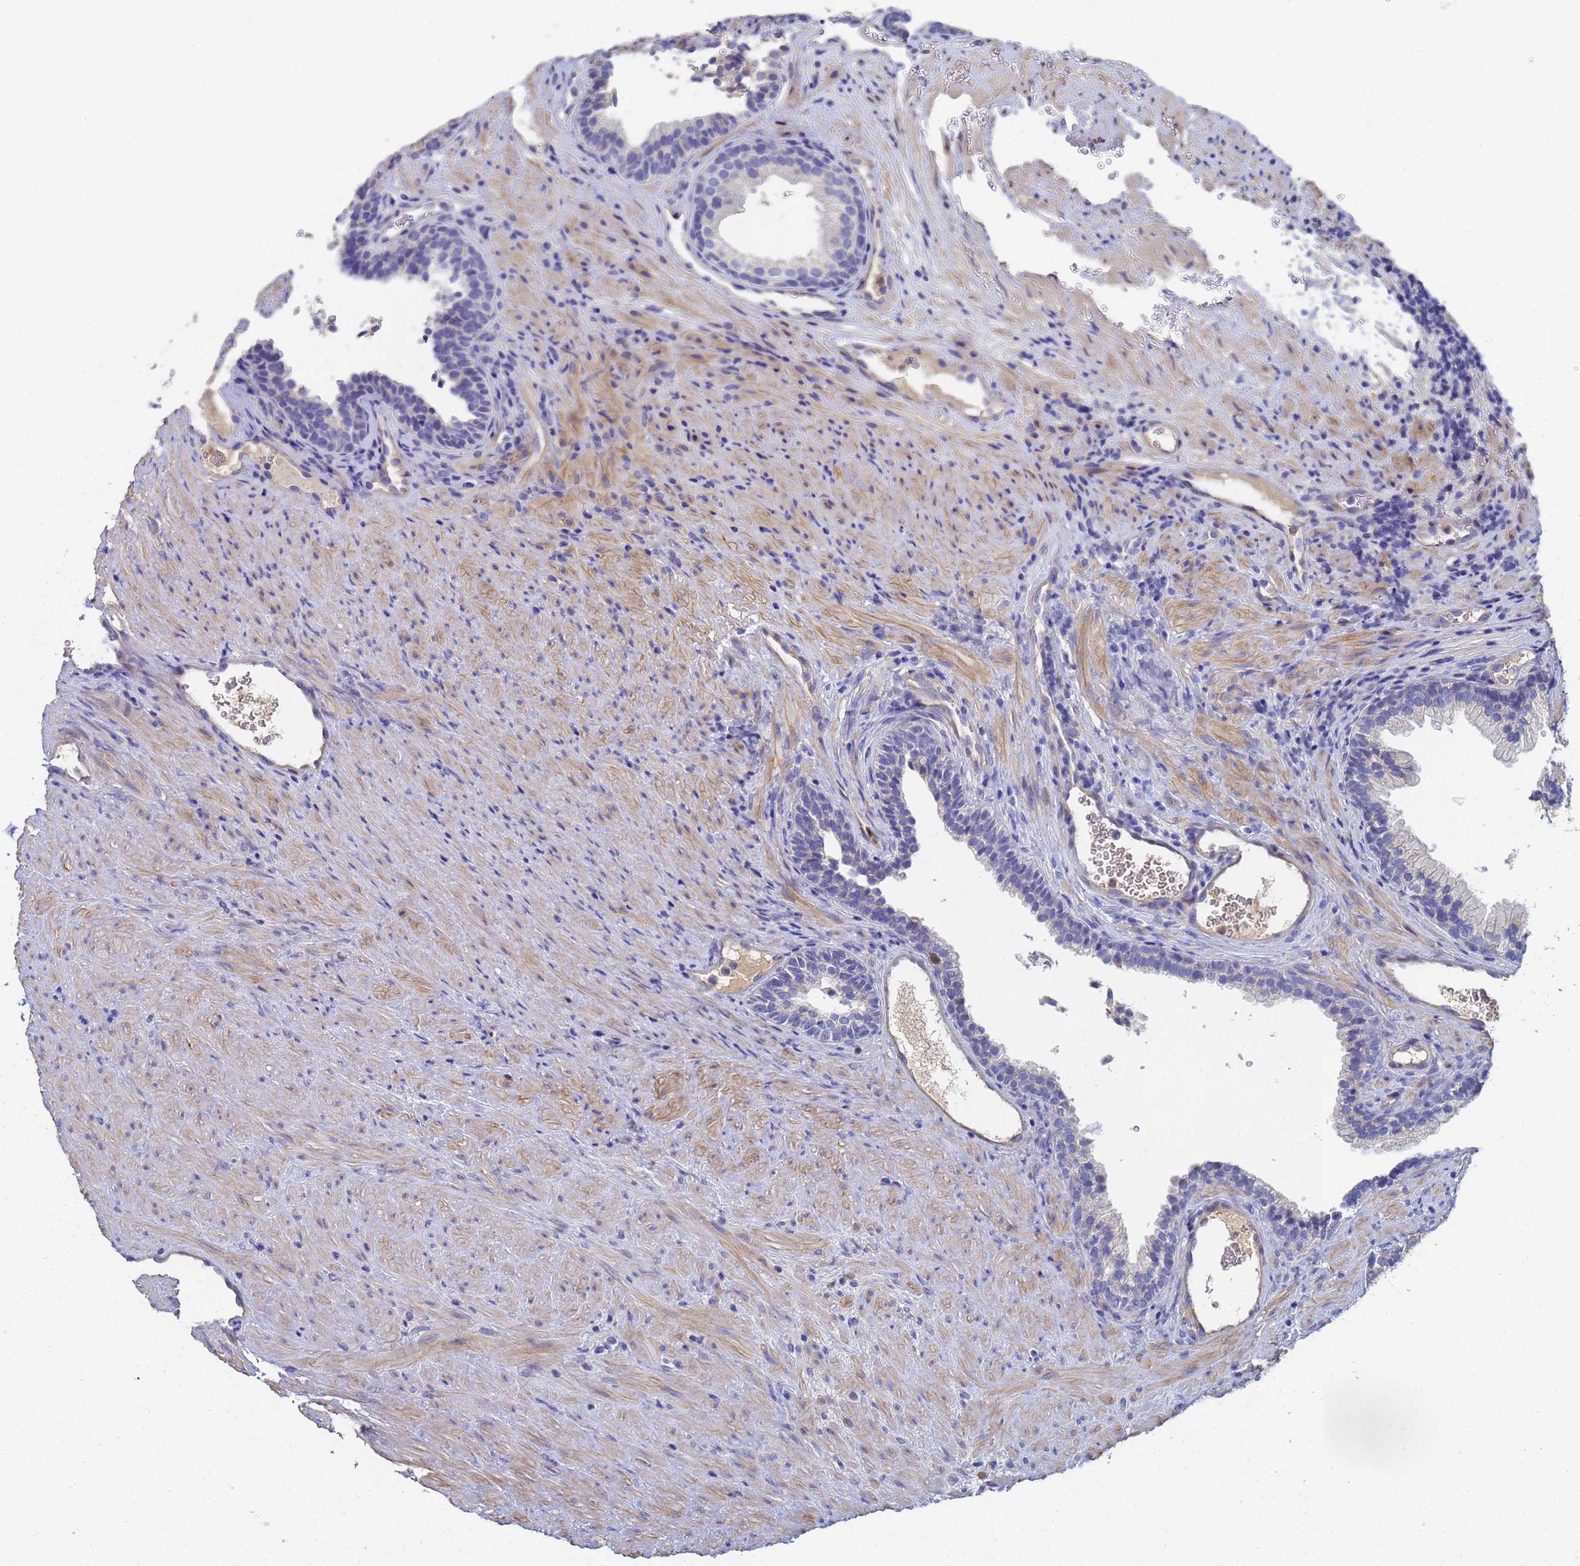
{"staining": {"intensity": "negative", "quantity": "none", "location": "none"}, "tissue": "prostate", "cell_type": "Glandular cells", "image_type": "normal", "snomed": [{"axis": "morphology", "description": "Normal tissue, NOS"}, {"axis": "topography", "description": "Prostate"}], "caption": "Protein analysis of unremarkable prostate demonstrates no significant positivity in glandular cells. (IHC, brightfield microscopy, high magnification).", "gene": "LBX2", "patient": {"sex": "male", "age": 76}}